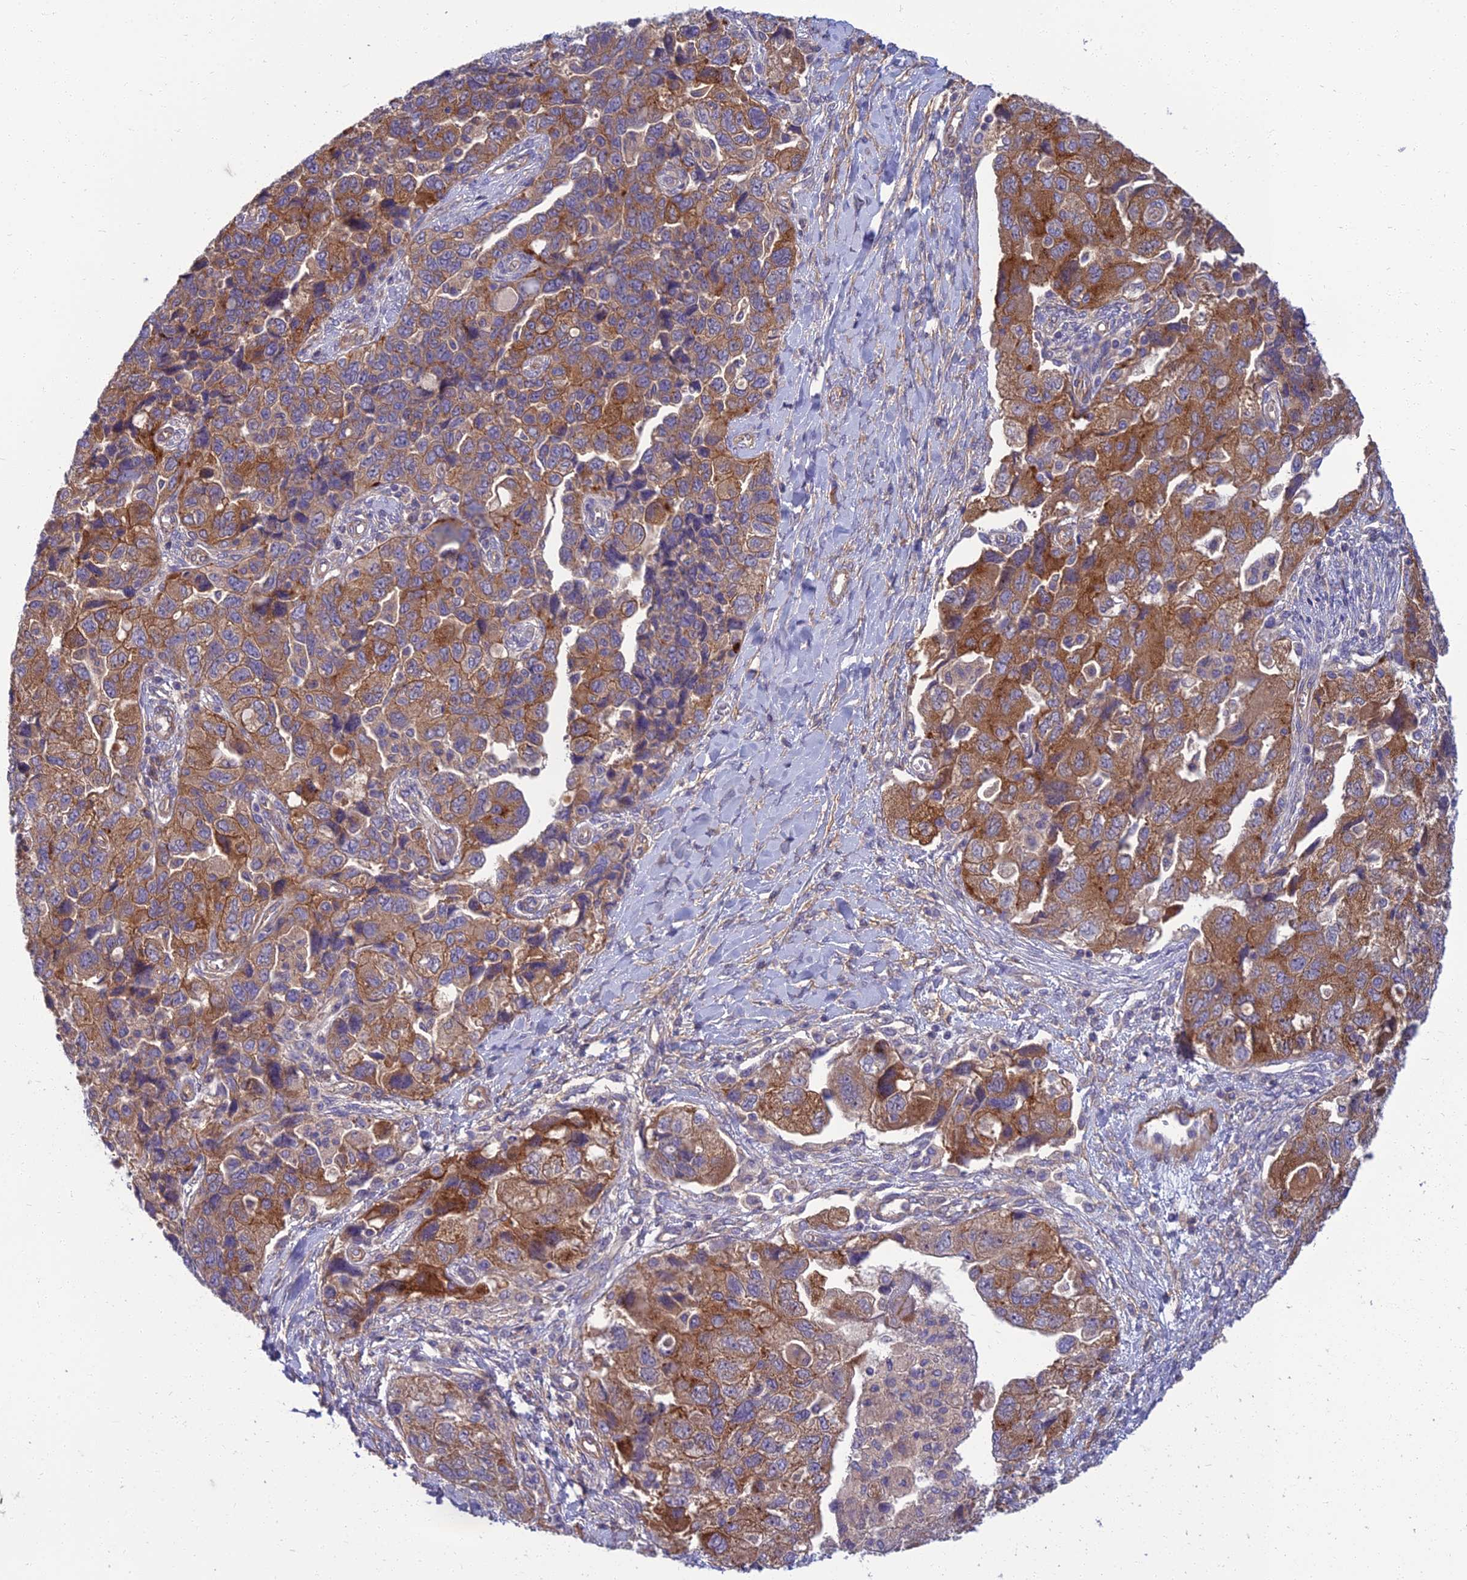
{"staining": {"intensity": "strong", "quantity": ">75%", "location": "cytoplasmic/membranous"}, "tissue": "ovarian cancer", "cell_type": "Tumor cells", "image_type": "cancer", "snomed": [{"axis": "morphology", "description": "Carcinoma, NOS"}, {"axis": "morphology", "description": "Cystadenocarcinoma, serous, NOS"}, {"axis": "topography", "description": "Ovary"}], "caption": "High-power microscopy captured an immunohistochemistry histopathology image of serous cystadenocarcinoma (ovarian), revealing strong cytoplasmic/membranous expression in approximately >75% of tumor cells.", "gene": "WDR24", "patient": {"sex": "female", "age": 69}}